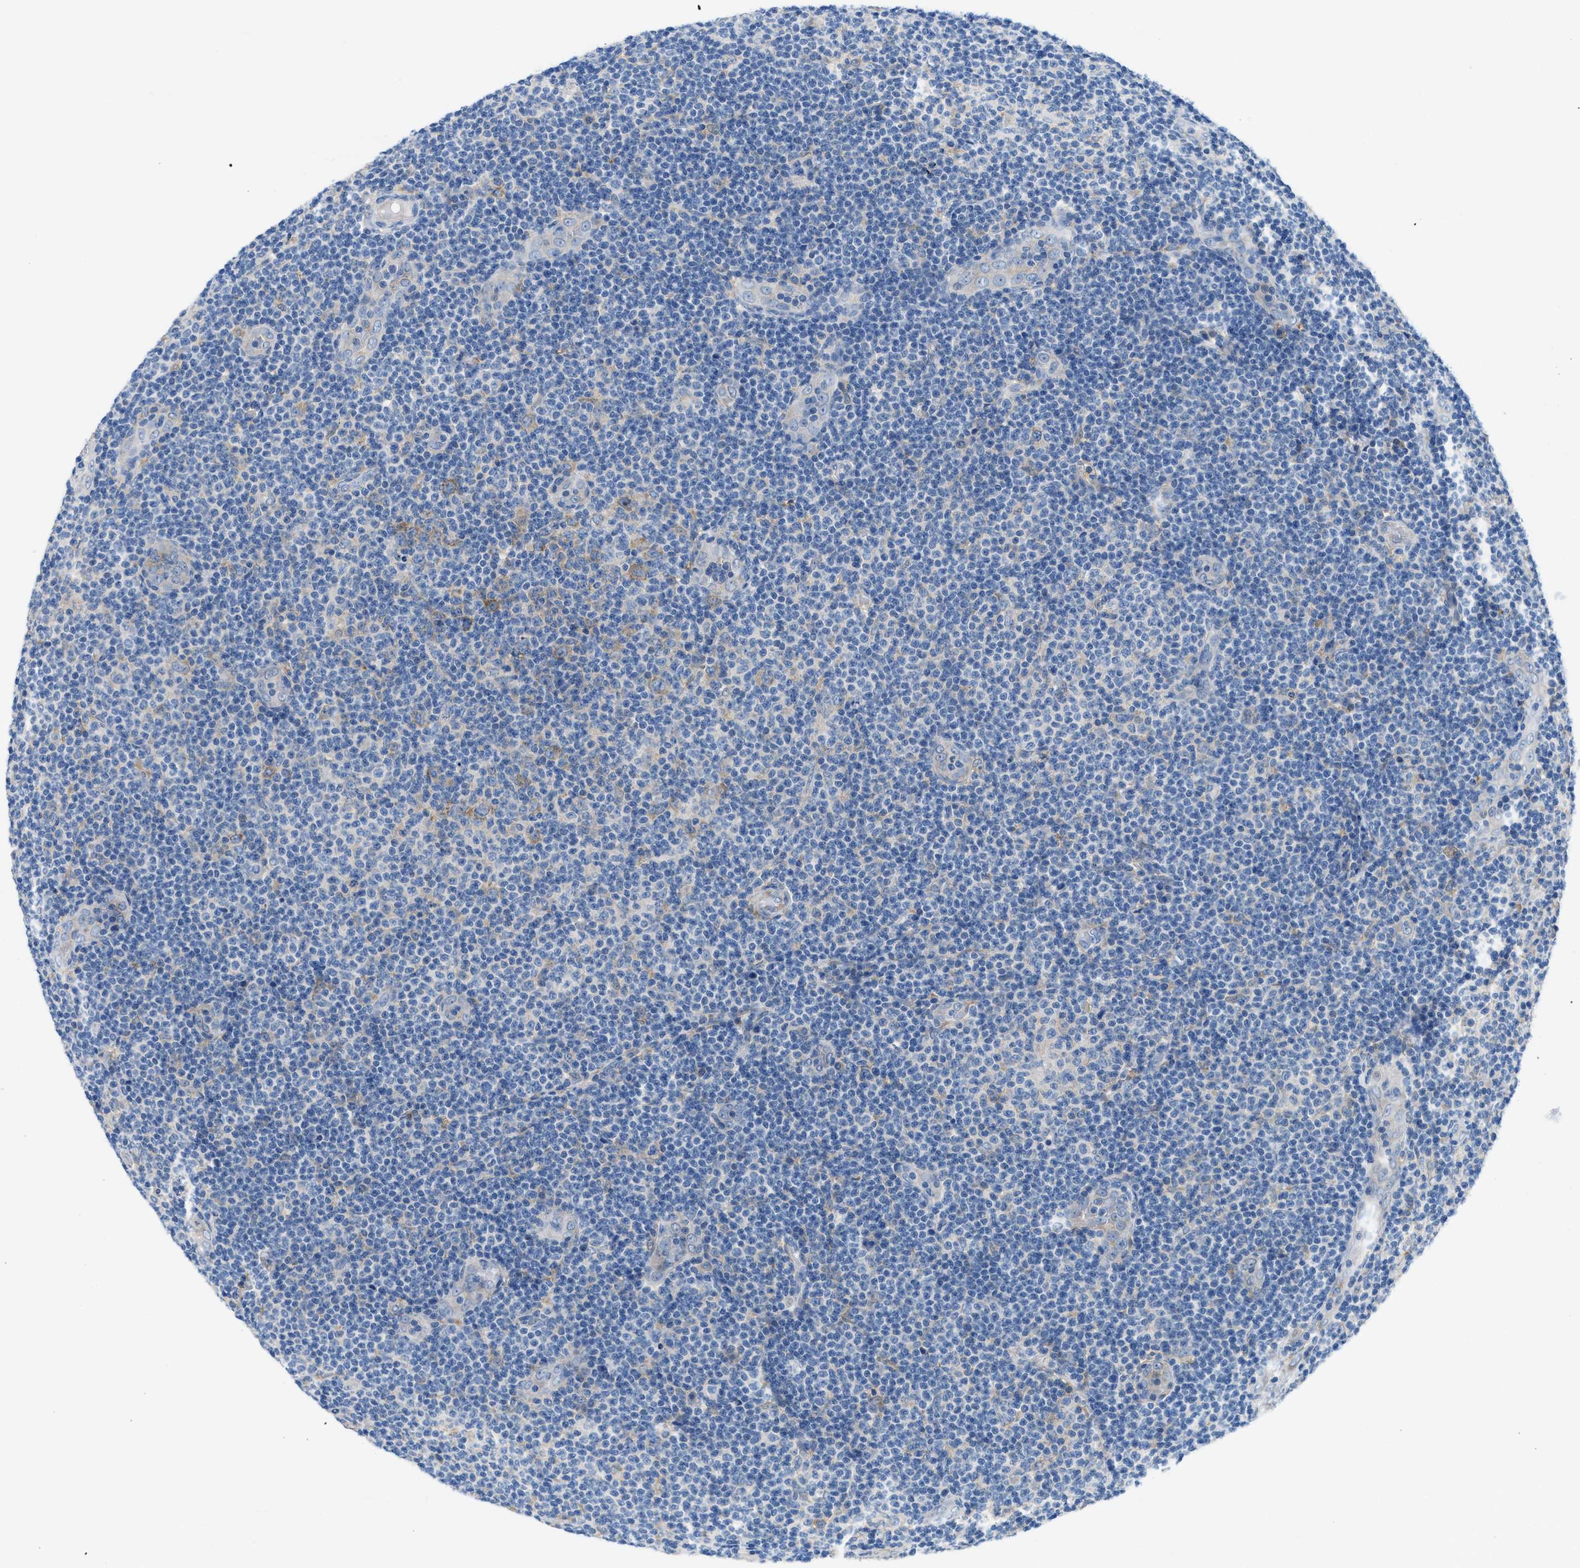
{"staining": {"intensity": "negative", "quantity": "none", "location": "none"}, "tissue": "lymphoma", "cell_type": "Tumor cells", "image_type": "cancer", "snomed": [{"axis": "morphology", "description": "Malignant lymphoma, non-Hodgkin's type, Low grade"}, {"axis": "topography", "description": "Lymph node"}], "caption": "A high-resolution micrograph shows immunohistochemistry (IHC) staining of low-grade malignant lymphoma, non-Hodgkin's type, which demonstrates no significant staining in tumor cells. The staining was performed using DAB (3,3'-diaminobenzidine) to visualize the protein expression in brown, while the nuclei were stained in blue with hematoxylin (Magnification: 20x).", "gene": "BNC2", "patient": {"sex": "male", "age": 83}}